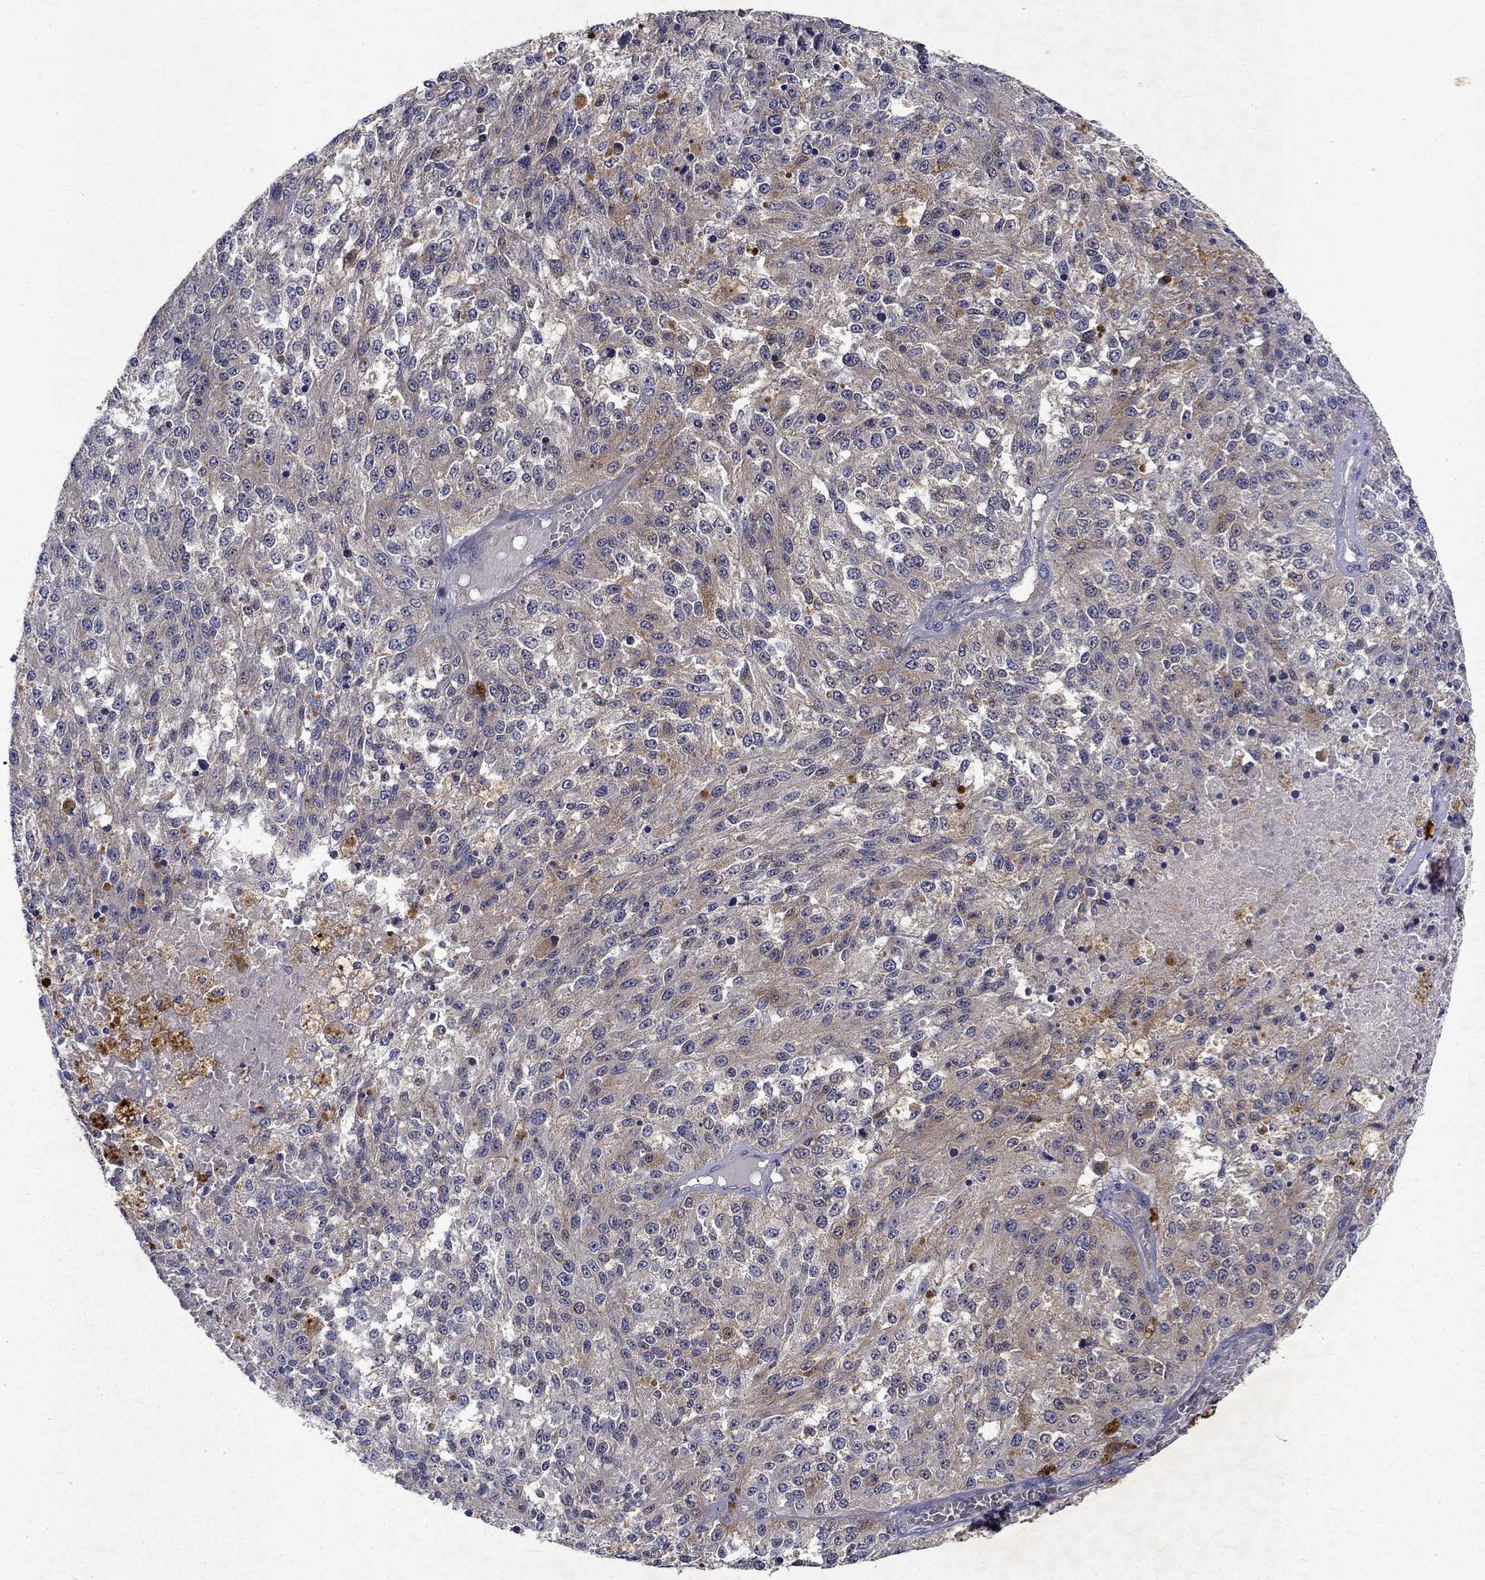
{"staining": {"intensity": "weak", "quantity": "25%-75%", "location": "cytoplasmic/membranous"}, "tissue": "melanoma", "cell_type": "Tumor cells", "image_type": "cancer", "snomed": [{"axis": "morphology", "description": "Malignant melanoma, Metastatic site"}, {"axis": "topography", "description": "Lymph node"}], "caption": "The immunohistochemical stain labels weak cytoplasmic/membranous expression in tumor cells of melanoma tissue.", "gene": "GLTP", "patient": {"sex": "female", "age": 64}}